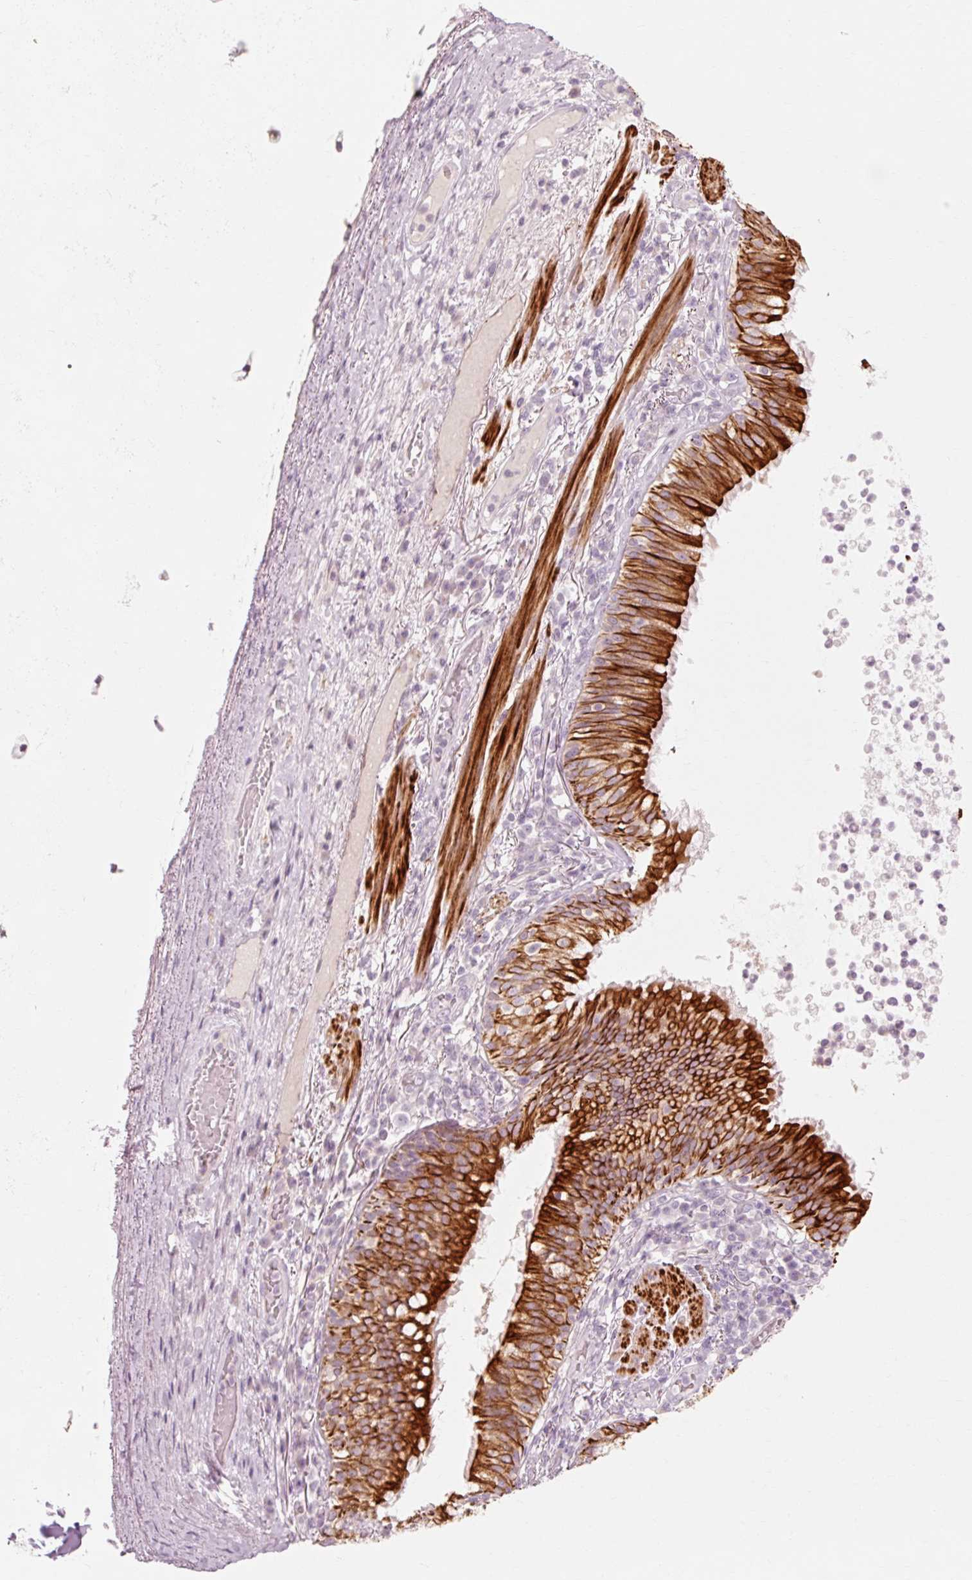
{"staining": {"intensity": "strong", "quantity": ">75%", "location": "cytoplasmic/membranous"}, "tissue": "bronchus", "cell_type": "Respiratory epithelial cells", "image_type": "normal", "snomed": [{"axis": "morphology", "description": "Normal tissue, NOS"}, {"axis": "topography", "description": "Cartilage tissue"}, {"axis": "topography", "description": "Bronchus"}], "caption": "Protein expression analysis of normal bronchus exhibits strong cytoplasmic/membranous expression in about >75% of respiratory epithelial cells.", "gene": "TRIM73", "patient": {"sex": "male", "age": 56}}